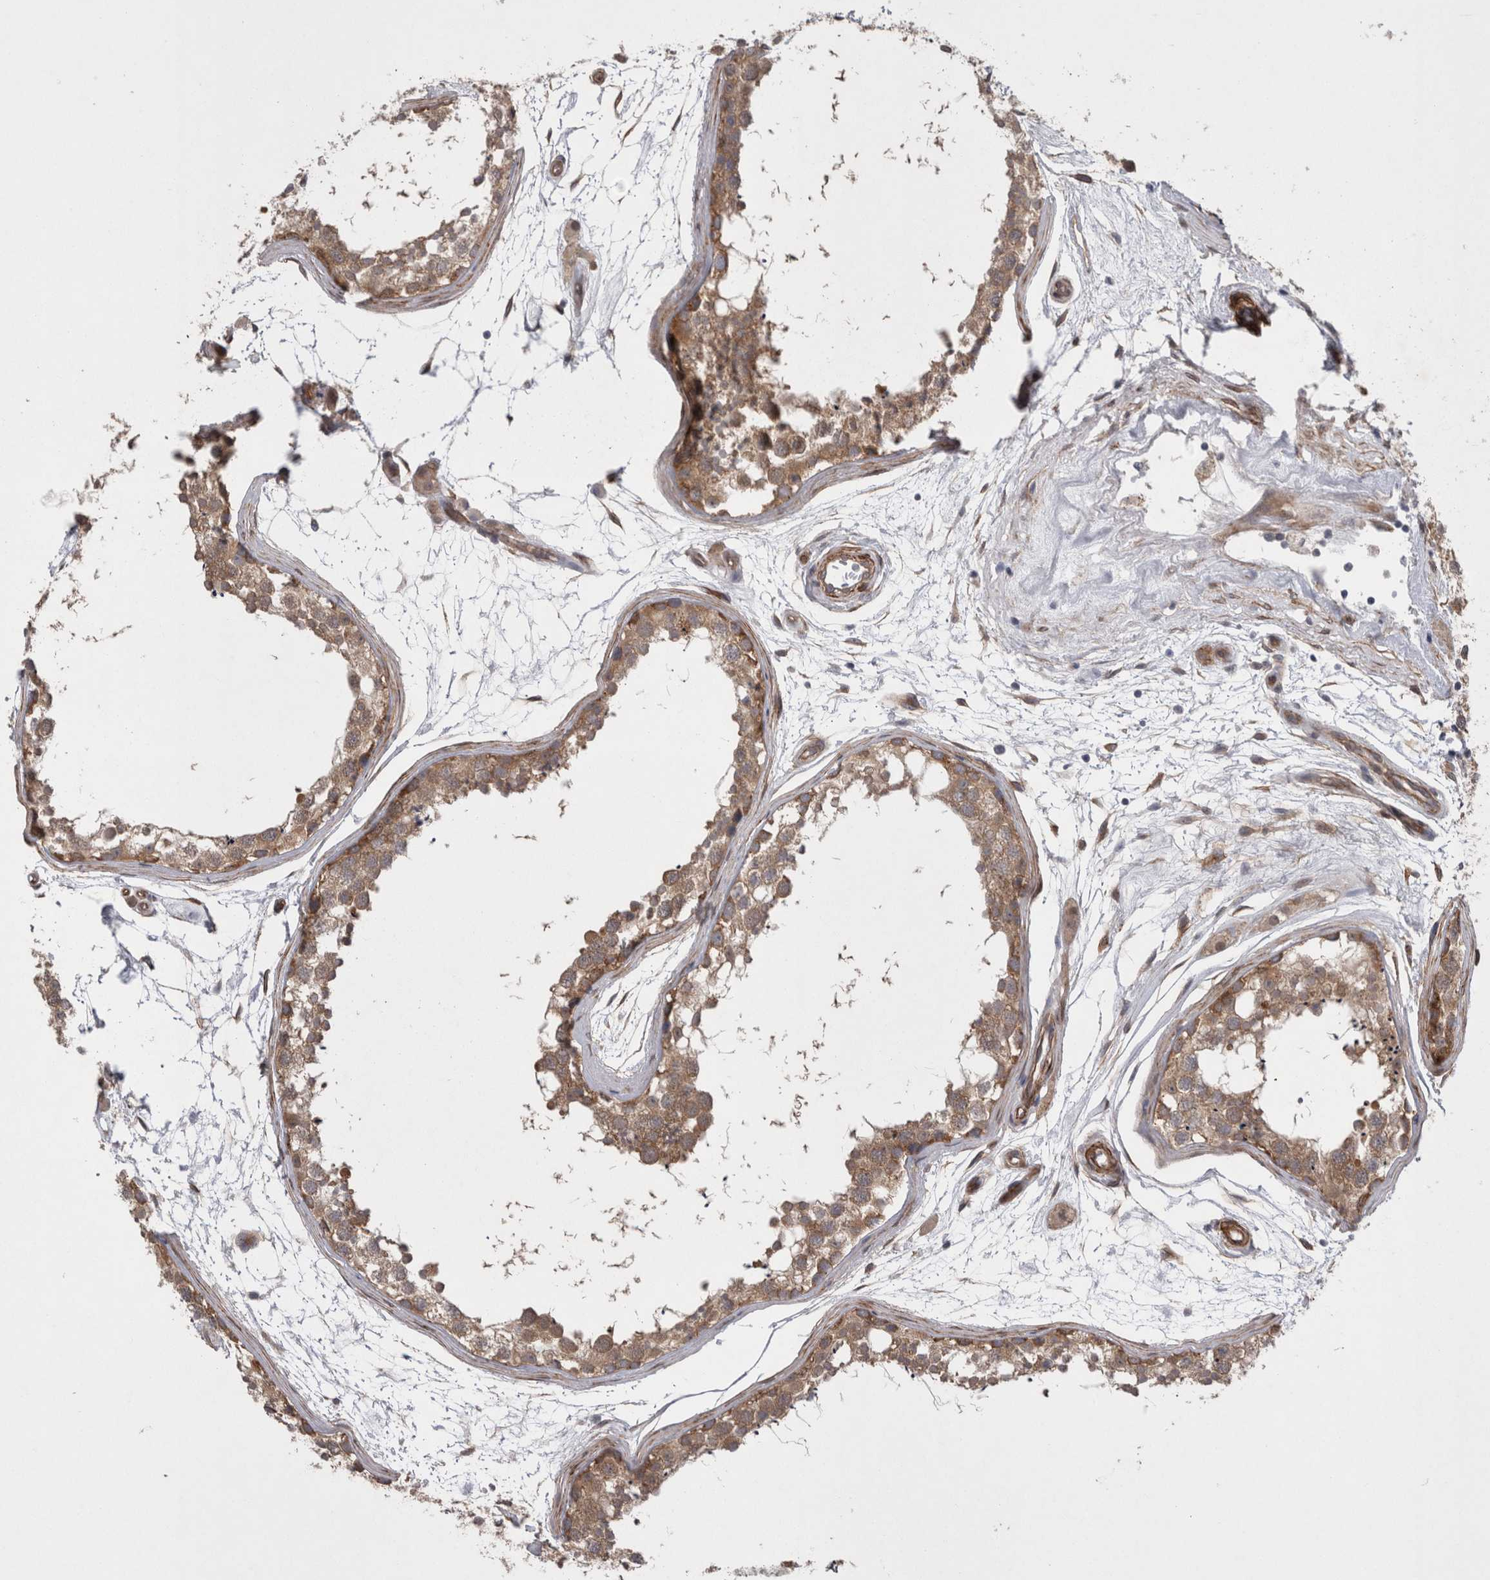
{"staining": {"intensity": "moderate", "quantity": ">75%", "location": "cytoplasmic/membranous"}, "tissue": "testis", "cell_type": "Cells in seminiferous ducts", "image_type": "normal", "snomed": [{"axis": "morphology", "description": "Normal tissue, NOS"}, {"axis": "topography", "description": "Testis"}], "caption": "Protein staining of unremarkable testis demonstrates moderate cytoplasmic/membranous positivity in about >75% of cells in seminiferous ducts. (Brightfield microscopy of DAB IHC at high magnification).", "gene": "DDX6", "patient": {"sex": "male", "age": 56}}